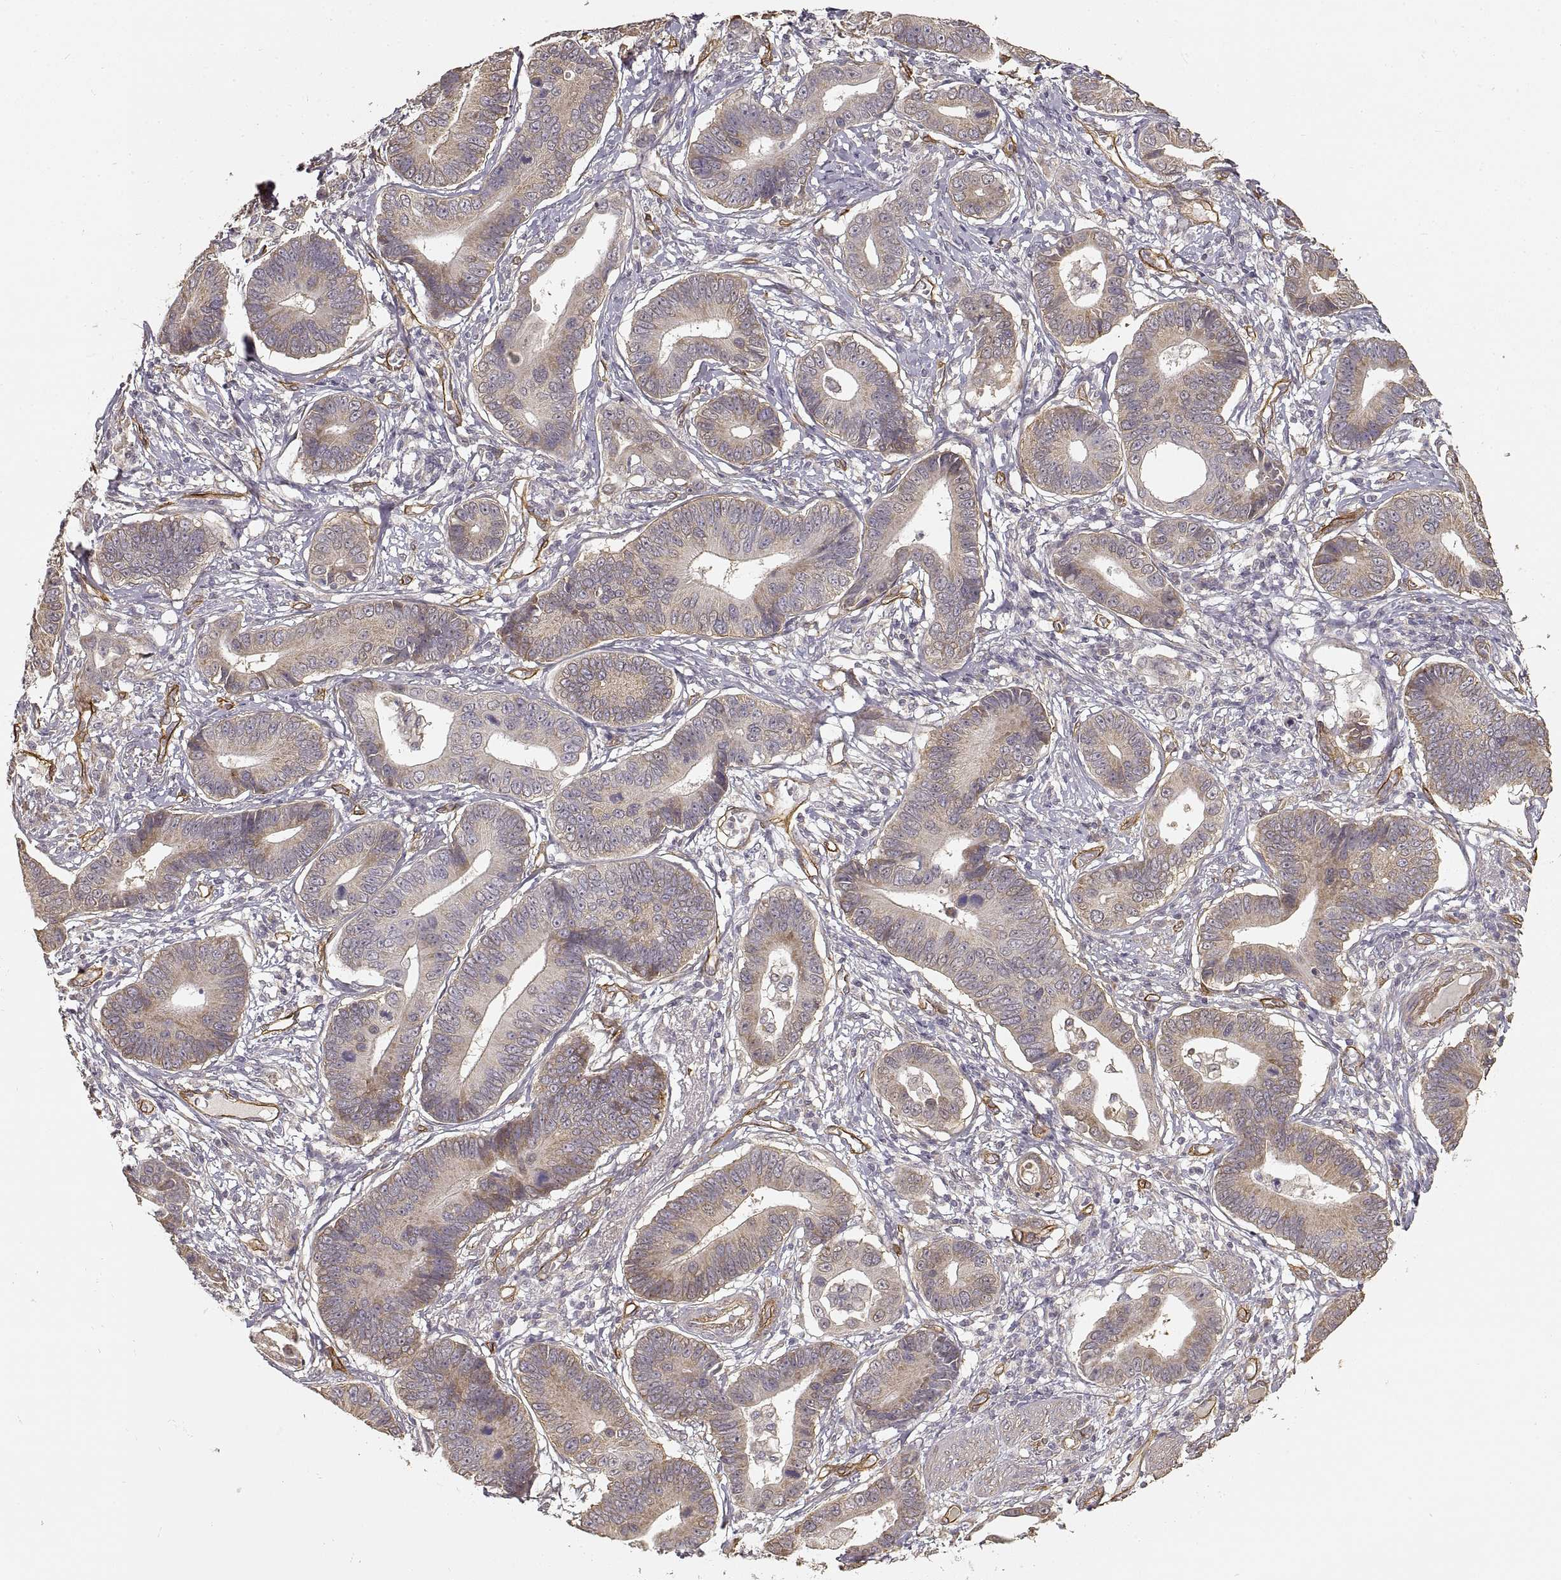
{"staining": {"intensity": "weak", "quantity": ">75%", "location": "cytoplasmic/membranous"}, "tissue": "stomach cancer", "cell_type": "Tumor cells", "image_type": "cancer", "snomed": [{"axis": "morphology", "description": "Adenocarcinoma, NOS"}, {"axis": "topography", "description": "Stomach"}], "caption": "This photomicrograph displays stomach cancer (adenocarcinoma) stained with immunohistochemistry to label a protein in brown. The cytoplasmic/membranous of tumor cells show weak positivity for the protein. Nuclei are counter-stained blue.", "gene": "LAMA4", "patient": {"sex": "male", "age": 84}}